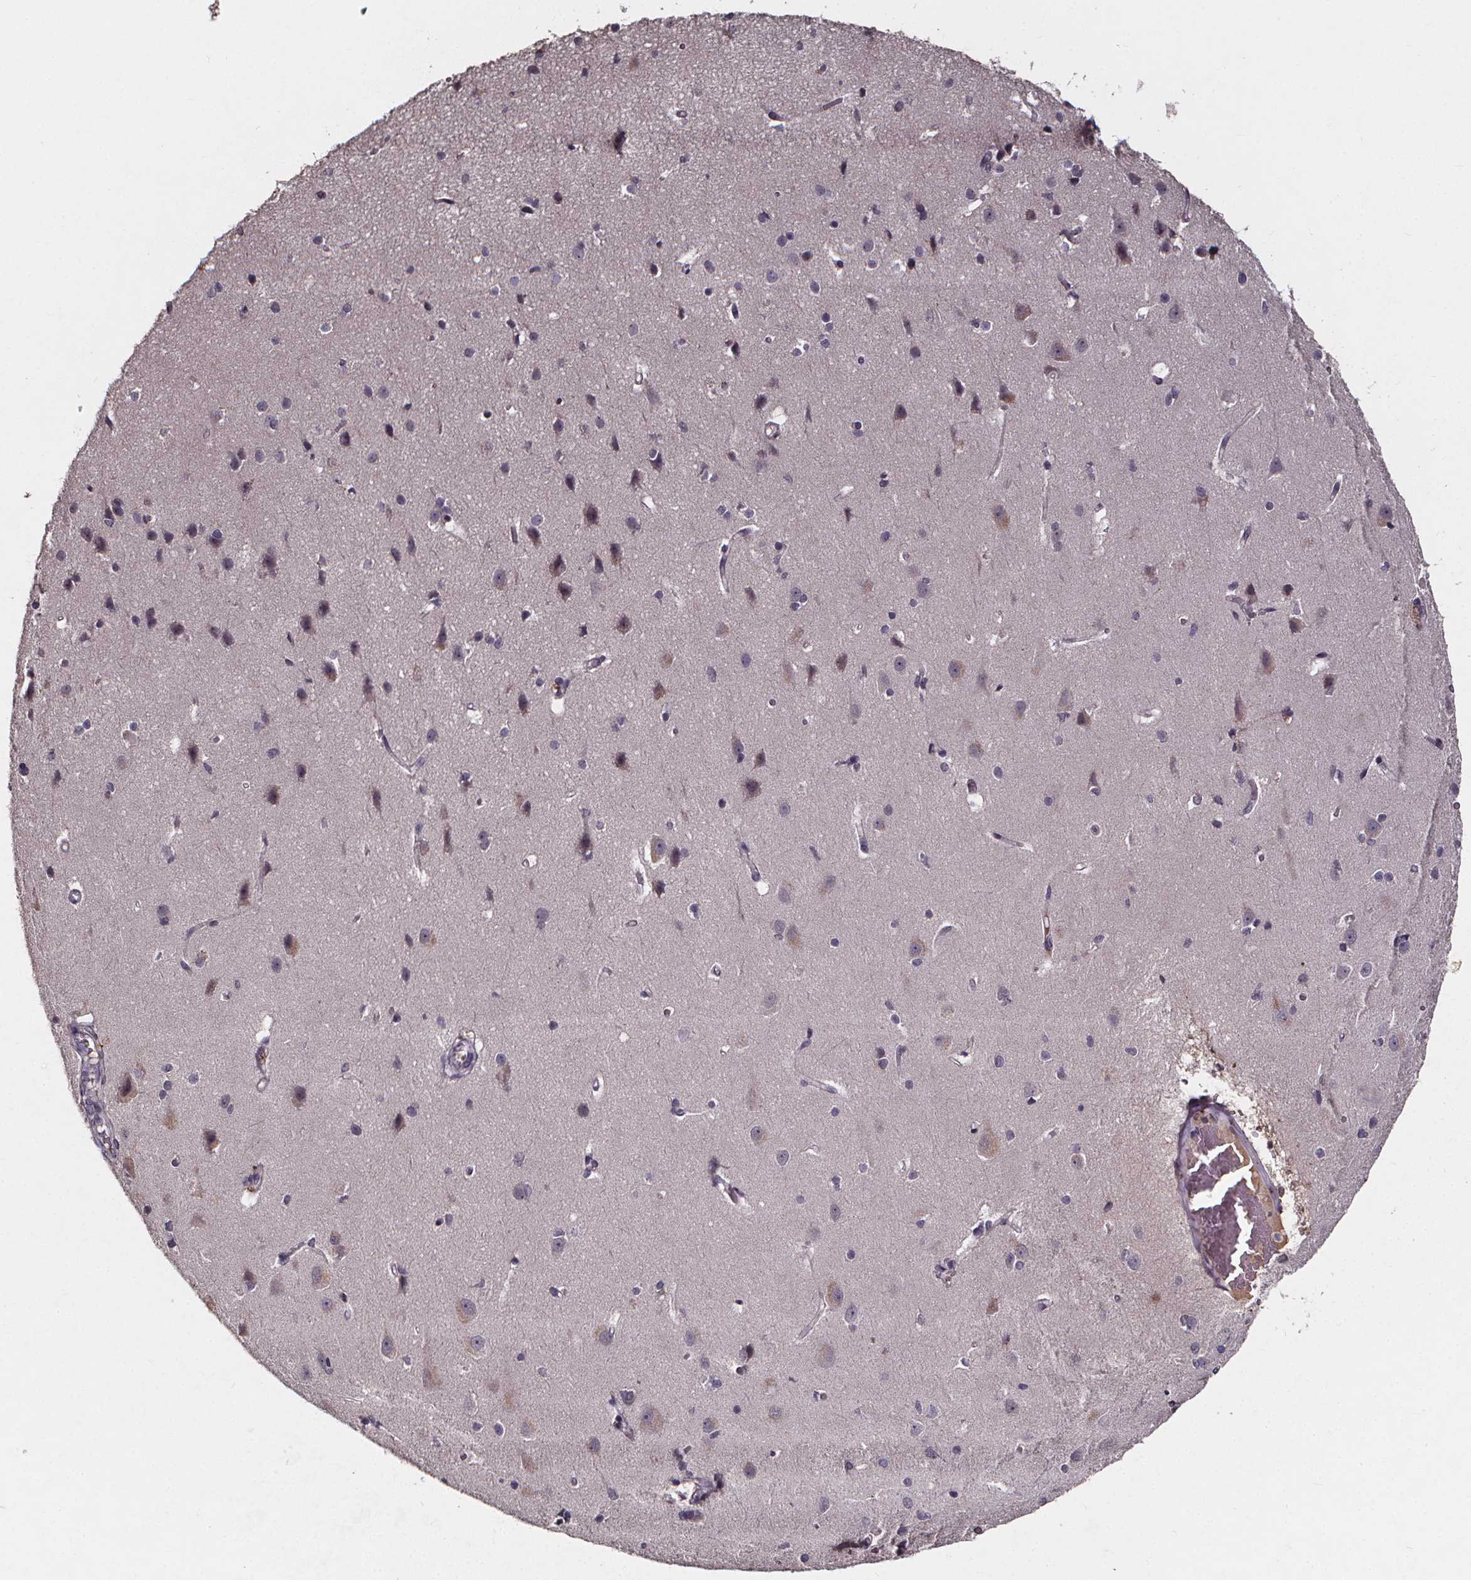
{"staining": {"intensity": "negative", "quantity": "none", "location": "none"}, "tissue": "cerebral cortex", "cell_type": "Endothelial cells", "image_type": "normal", "snomed": [{"axis": "morphology", "description": "Normal tissue, NOS"}, {"axis": "topography", "description": "Cerebral cortex"}], "caption": "Immunohistochemistry histopathology image of benign cerebral cortex: cerebral cortex stained with DAB reveals no significant protein staining in endothelial cells.", "gene": "SPAG8", "patient": {"sex": "male", "age": 37}}